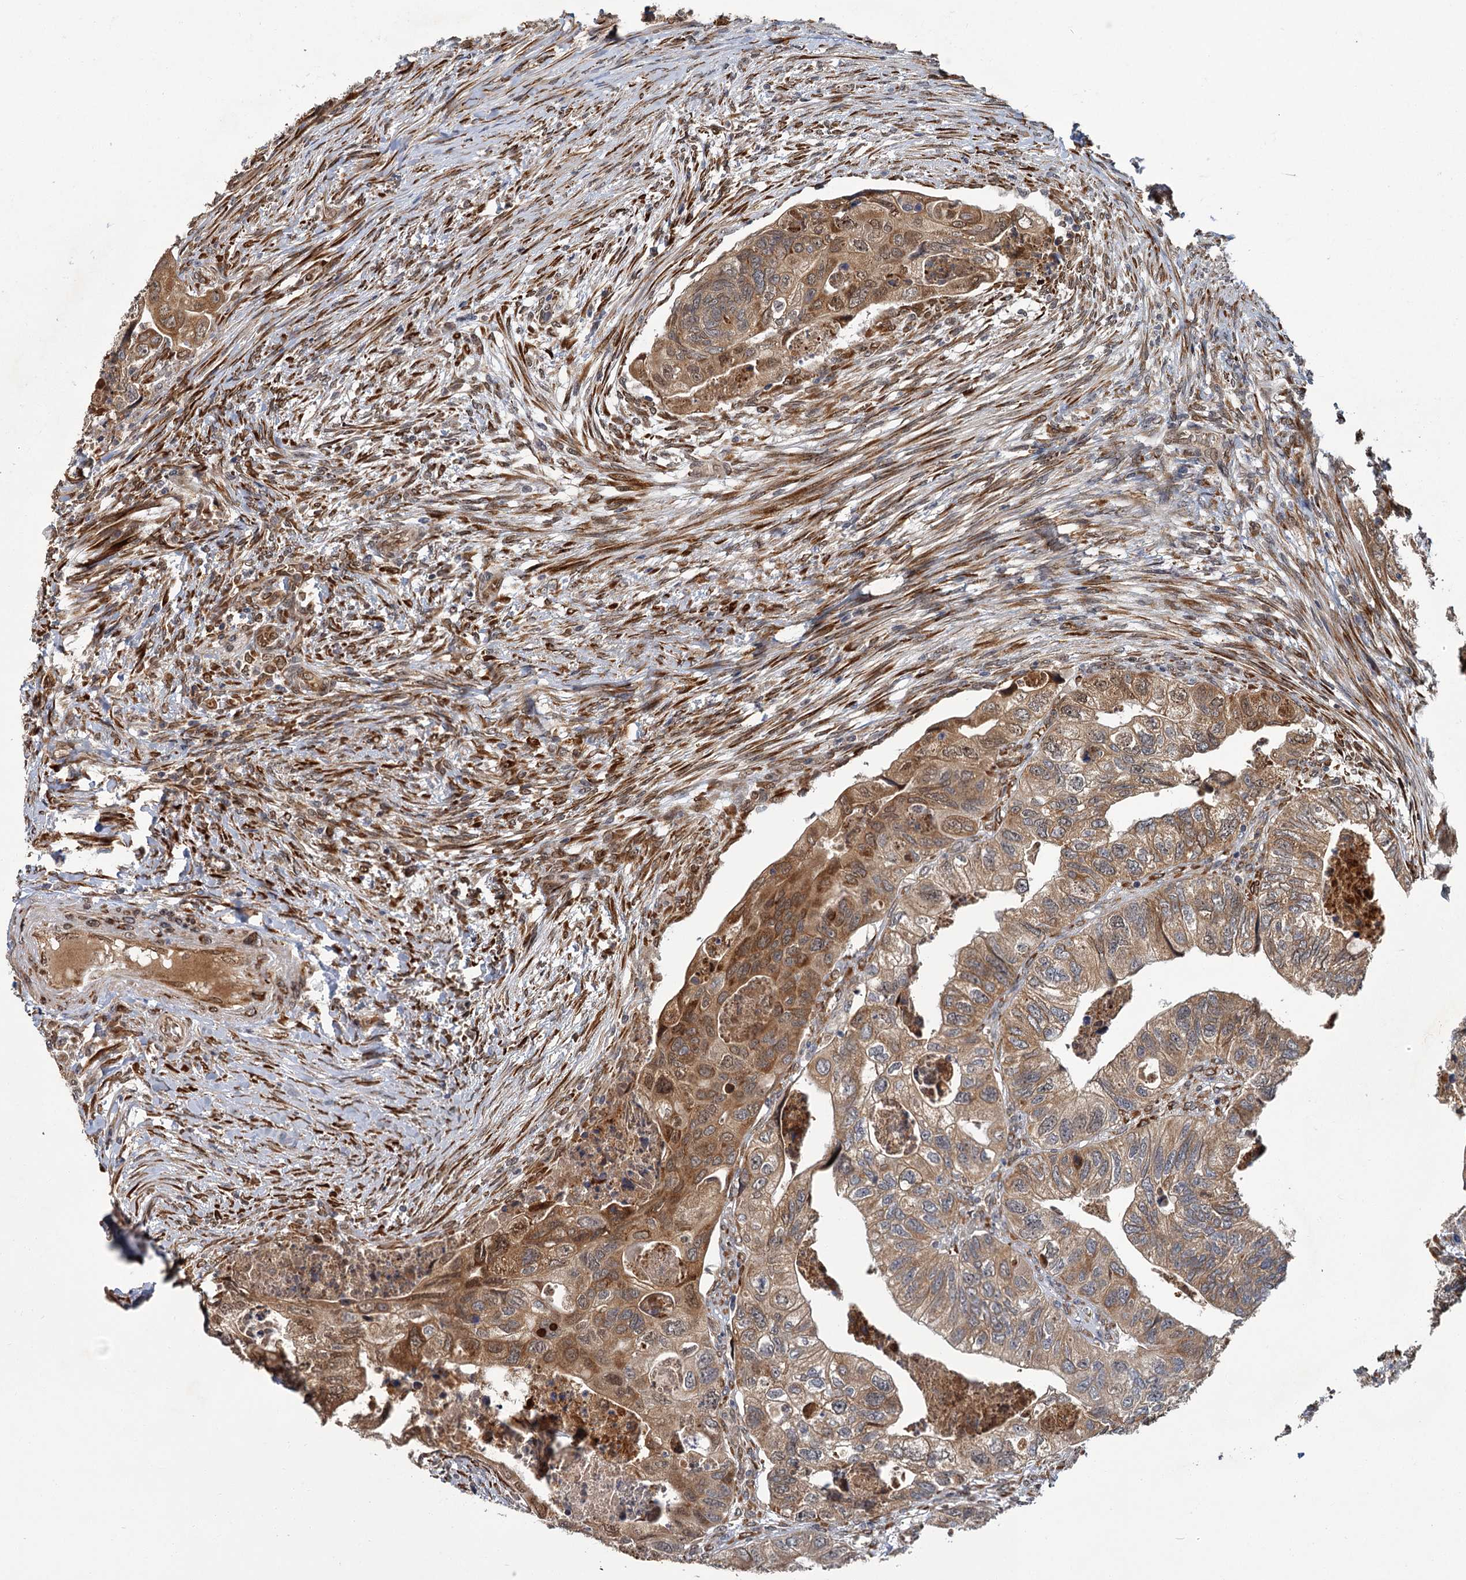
{"staining": {"intensity": "moderate", "quantity": ">75%", "location": "cytoplasmic/membranous"}, "tissue": "colorectal cancer", "cell_type": "Tumor cells", "image_type": "cancer", "snomed": [{"axis": "morphology", "description": "Adenocarcinoma, NOS"}, {"axis": "topography", "description": "Rectum"}], "caption": "Moderate cytoplasmic/membranous protein expression is appreciated in about >75% of tumor cells in colorectal cancer.", "gene": "APBA2", "patient": {"sex": "male", "age": 63}}